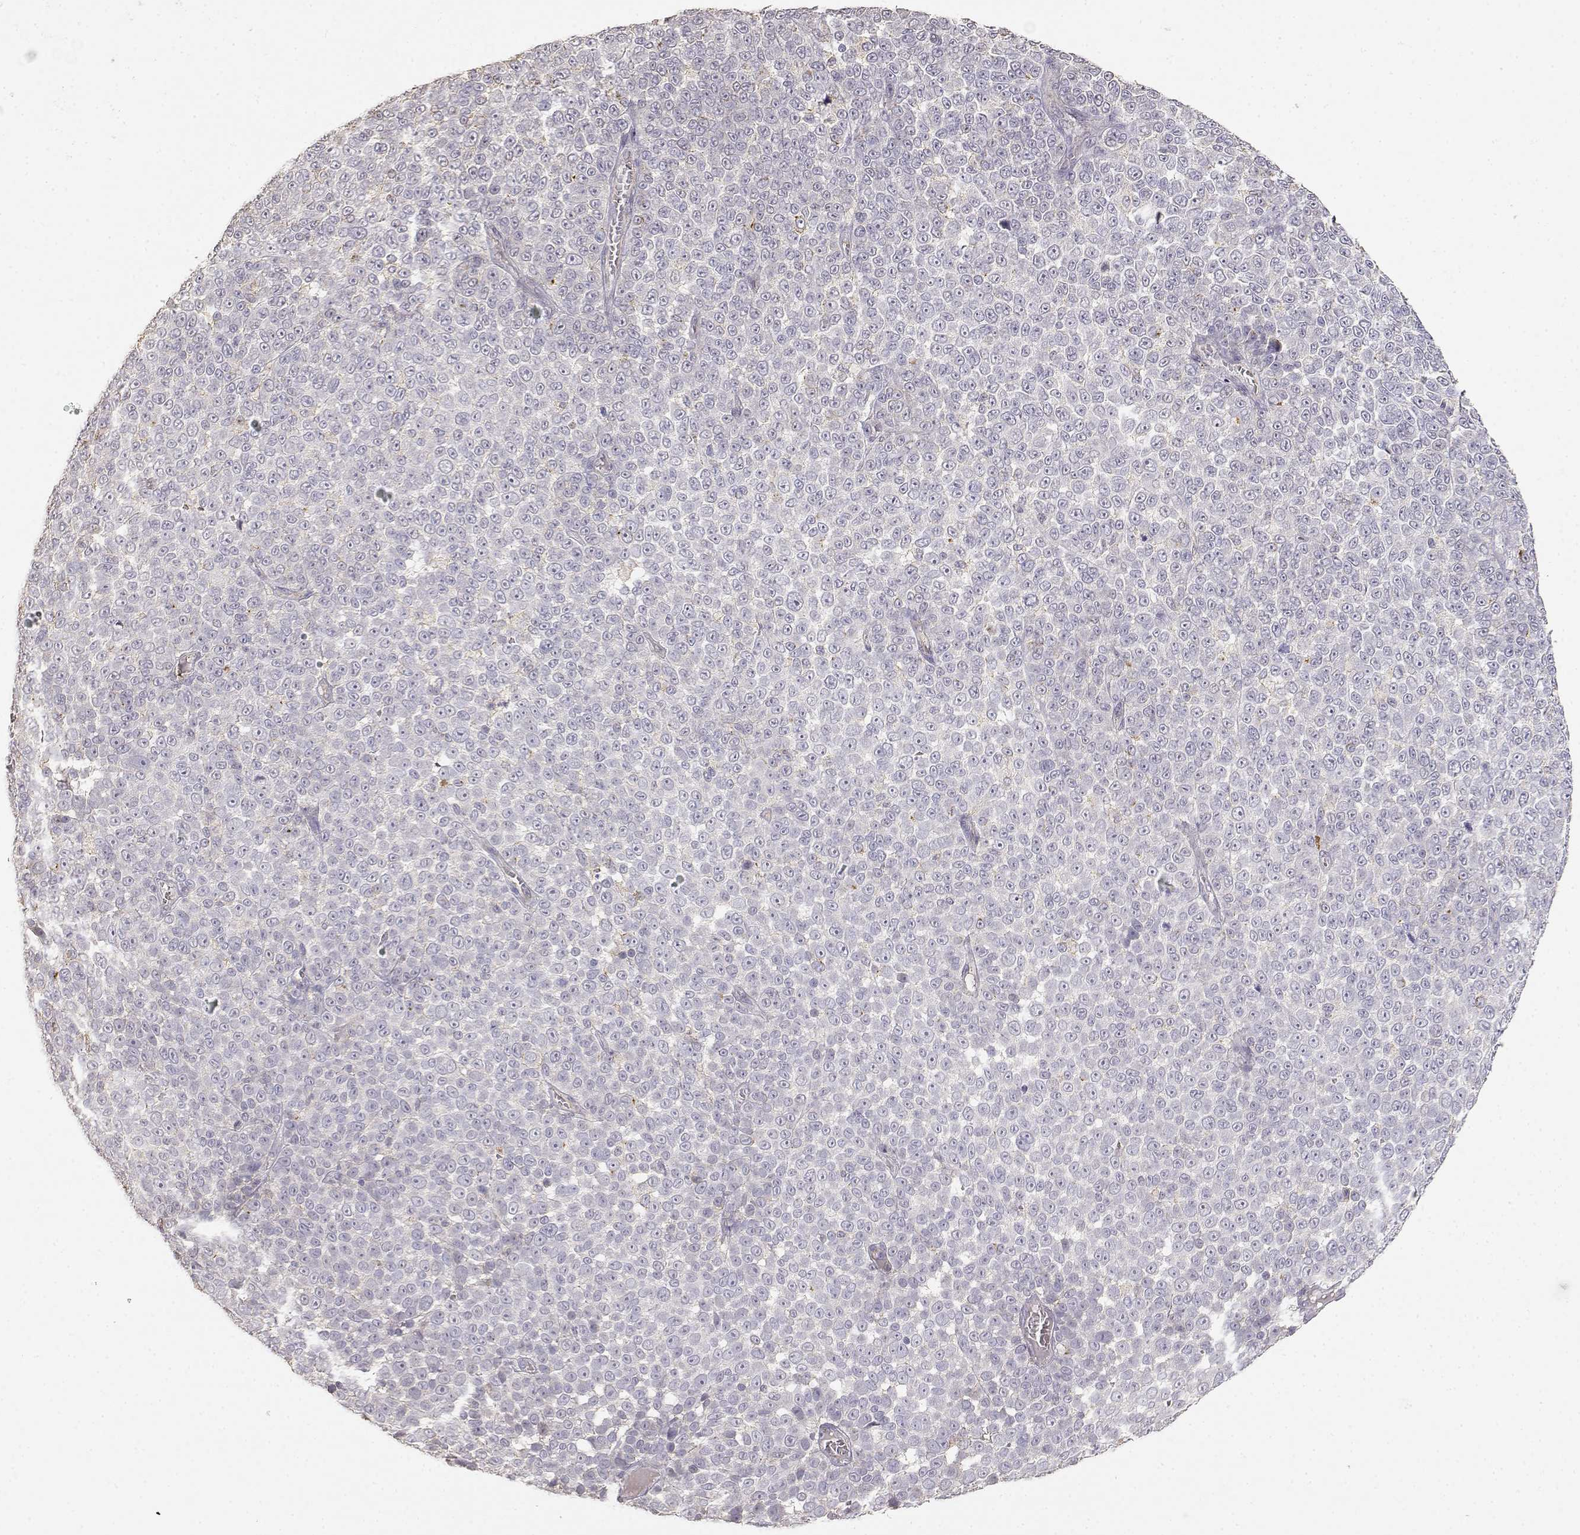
{"staining": {"intensity": "negative", "quantity": "none", "location": "none"}, "tissue": "melanoma", "cell_type": "Tumor cells", "image_type": "cancer", "snomed": [{"axis": "morphology", "description": "Malignant melanoma, NOS"}, {"axis": "topography", "description": "Skin"}], "caption": "Immunohistochemistry (IHC) photomicrograph of melanoma stained for a protein (brown), which displays no expression in tumor cells.", "gene": "TNFRSF10C", "patient": {"sex": "female", "age": 95}}